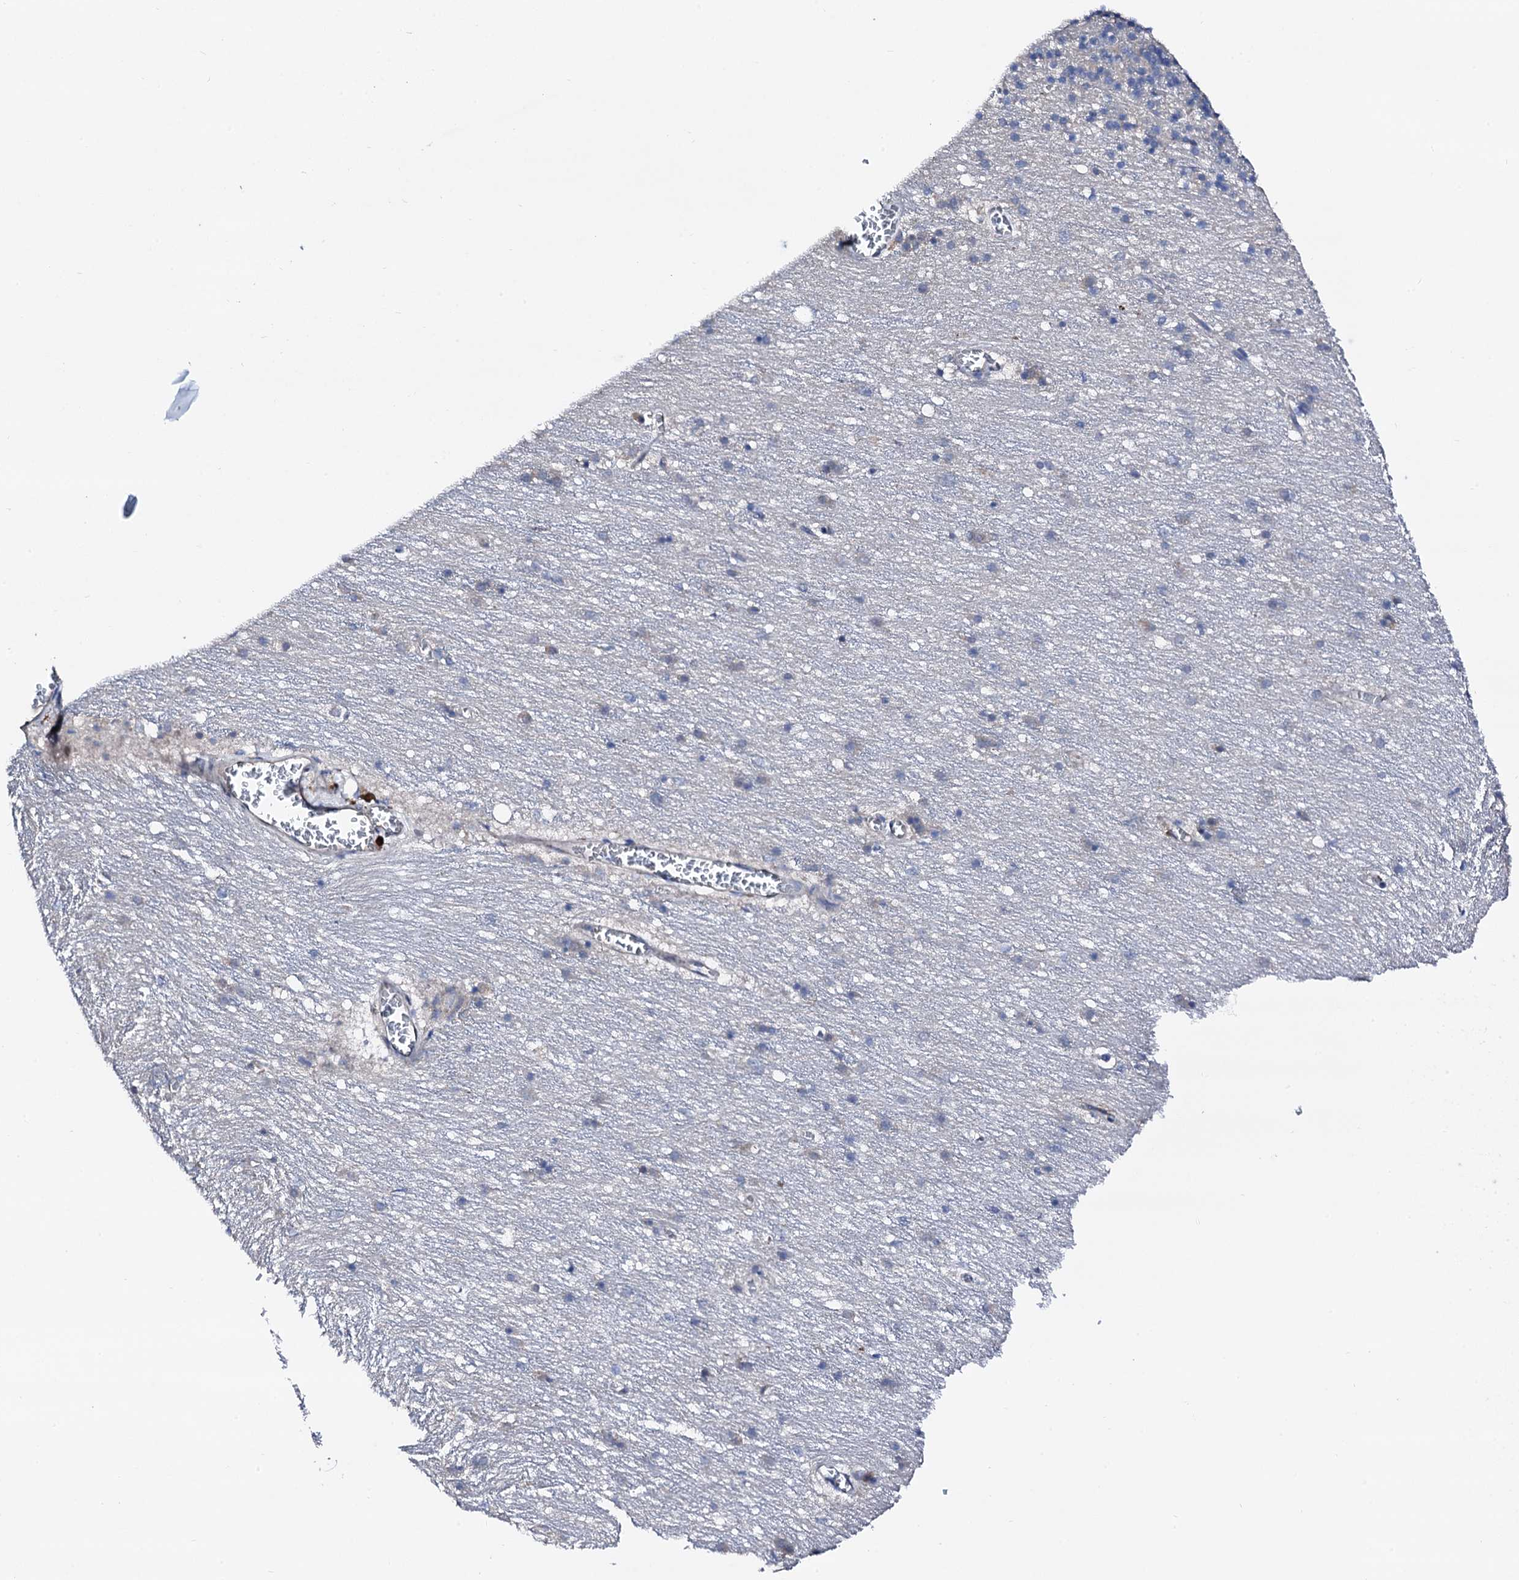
{"staining": {"intensity": "negative", "quantity": "none", "location": "none"}, "tissue": "cerebellum", "cell_type": "Cells in granular layer", "image_type": "normal", "snomed": [{"axis": "morphology", "description": "Normal tissue, NOS"}, {"axis": "topography", "description": "Cerebellum"}], "caption": "DAB immunohistochemical staining of normal cerebellum shows no significant expression in cells in granular layer. Nuclei are stained in blue.", "gene": "TRAFD1", "patient": {"sex": "male", "age": 54}}